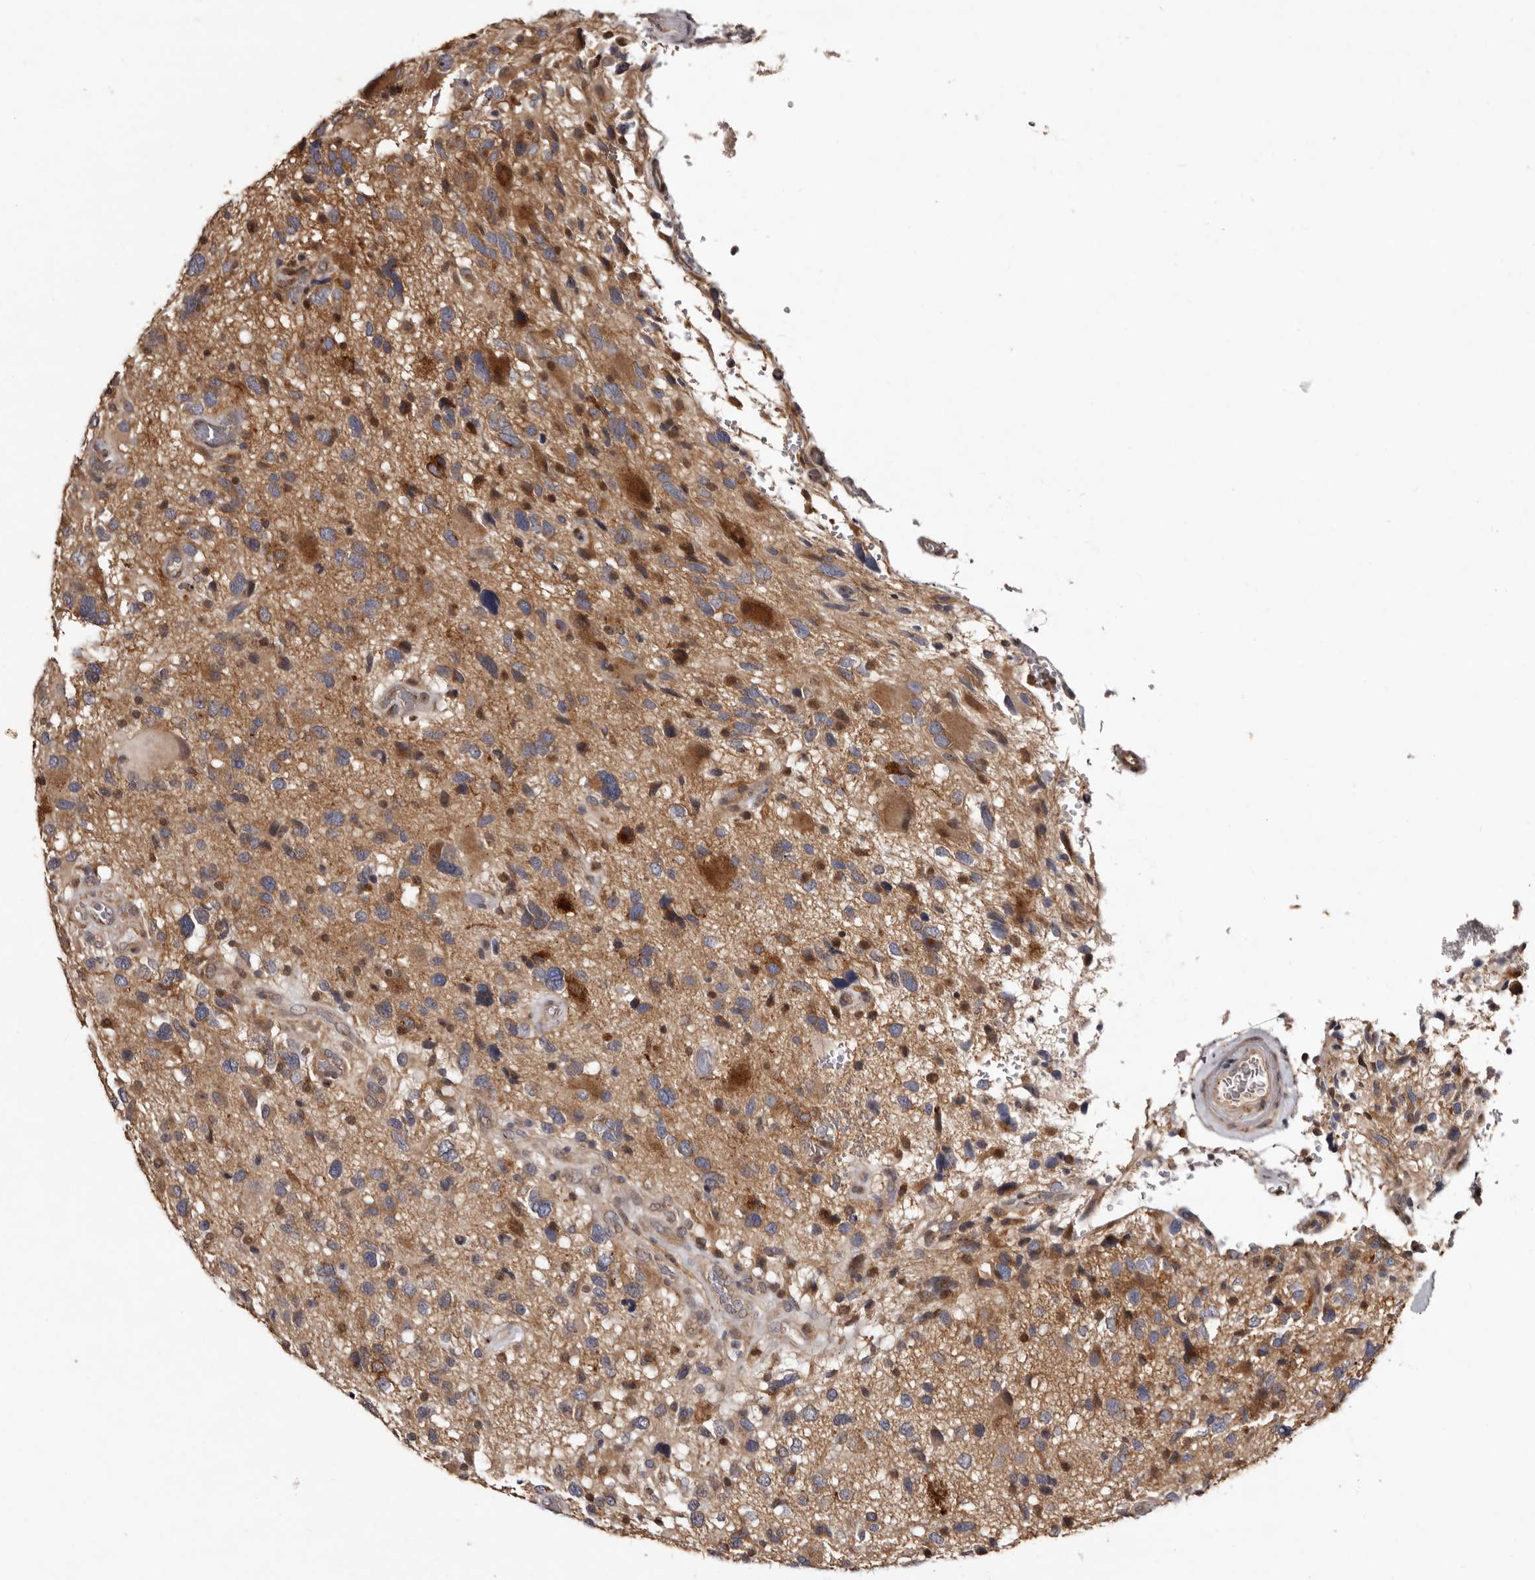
{"staining": {"intensity": "moderate", "quantity": "25%-75%", "location": "cytoplasmic/membranous"}, "tissue": "glioma", "cell_type": "Tumor cells", "image_type": "cancer", "snomed": [{"axis": "morphology", "description": "Glioma, malignant, High grade"}, {"axis": "topography", "description": "Brain"}], "caption": "Moderate cytoplasmic/membranous protein positivity is present in about 25%-75% of tumor cells in glioma.", "gene": "FAM91A1", "patient": {"sex": "male", "age": 33}}